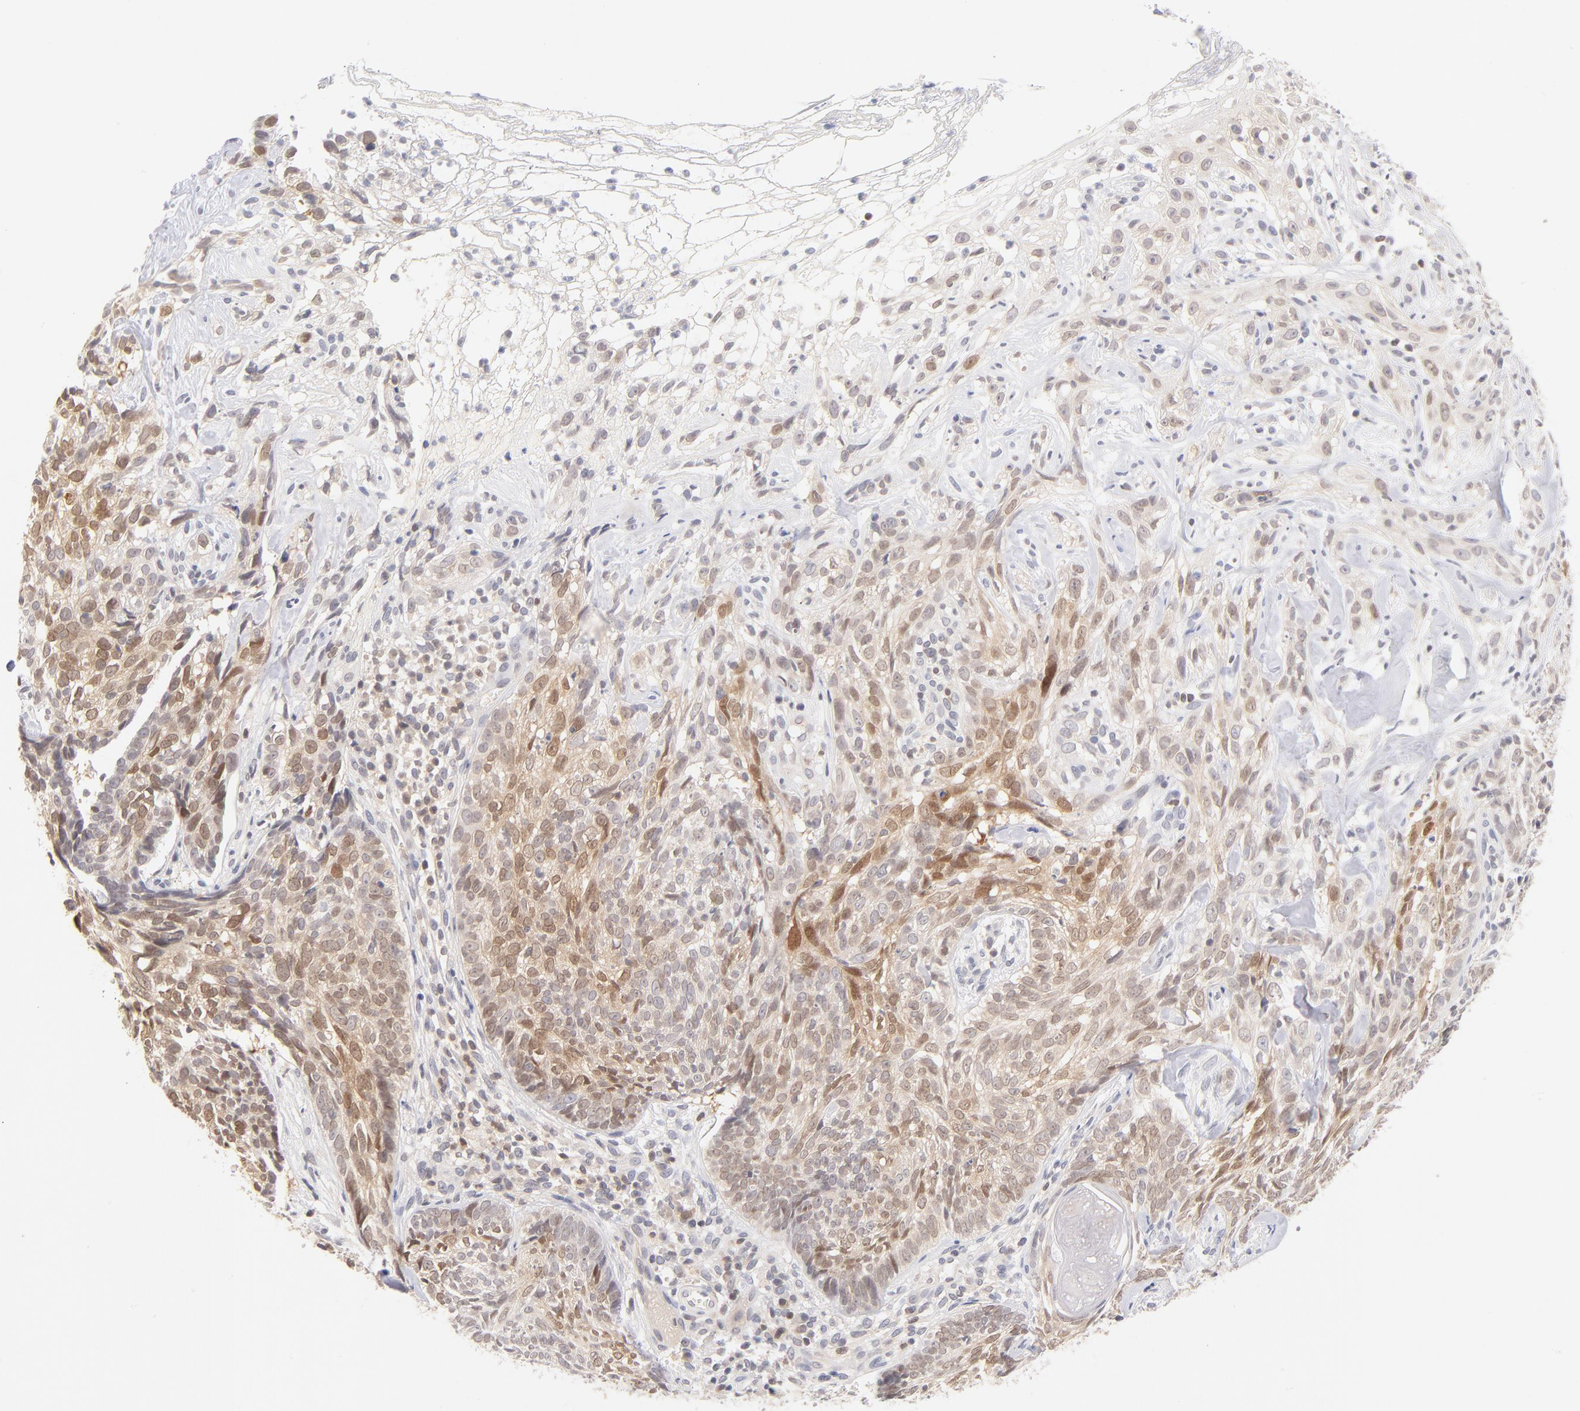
{"staining": {"intensity": "weak", "quantity": "25%-75%", "location": "cytoplasmic/membranous,nuclear"}, "tissue": "skin cancer", "cell_type": "Tumor cells", "image_type": "cancer", "snomed": [{"axis": "morphology", "description": "Basal cell carcinoma"}, {"axis": "topography", "description": "Skin"}], "caption": "IHC staining of skin cancer (basal cell carcinoma), which reveals low levels of weak cytoplasmic/membranous and nuclear positivity in about 25%-75% of tumor cells indicating weak cytoplasmic/membranous and nuclear protein expression. The staining was performed using DAB (brown) for protein detection and nuclei were counterstained in hematoxylin (blue).", "gene": "CASP6", "patient": {"sex": "male", "age": 72}}